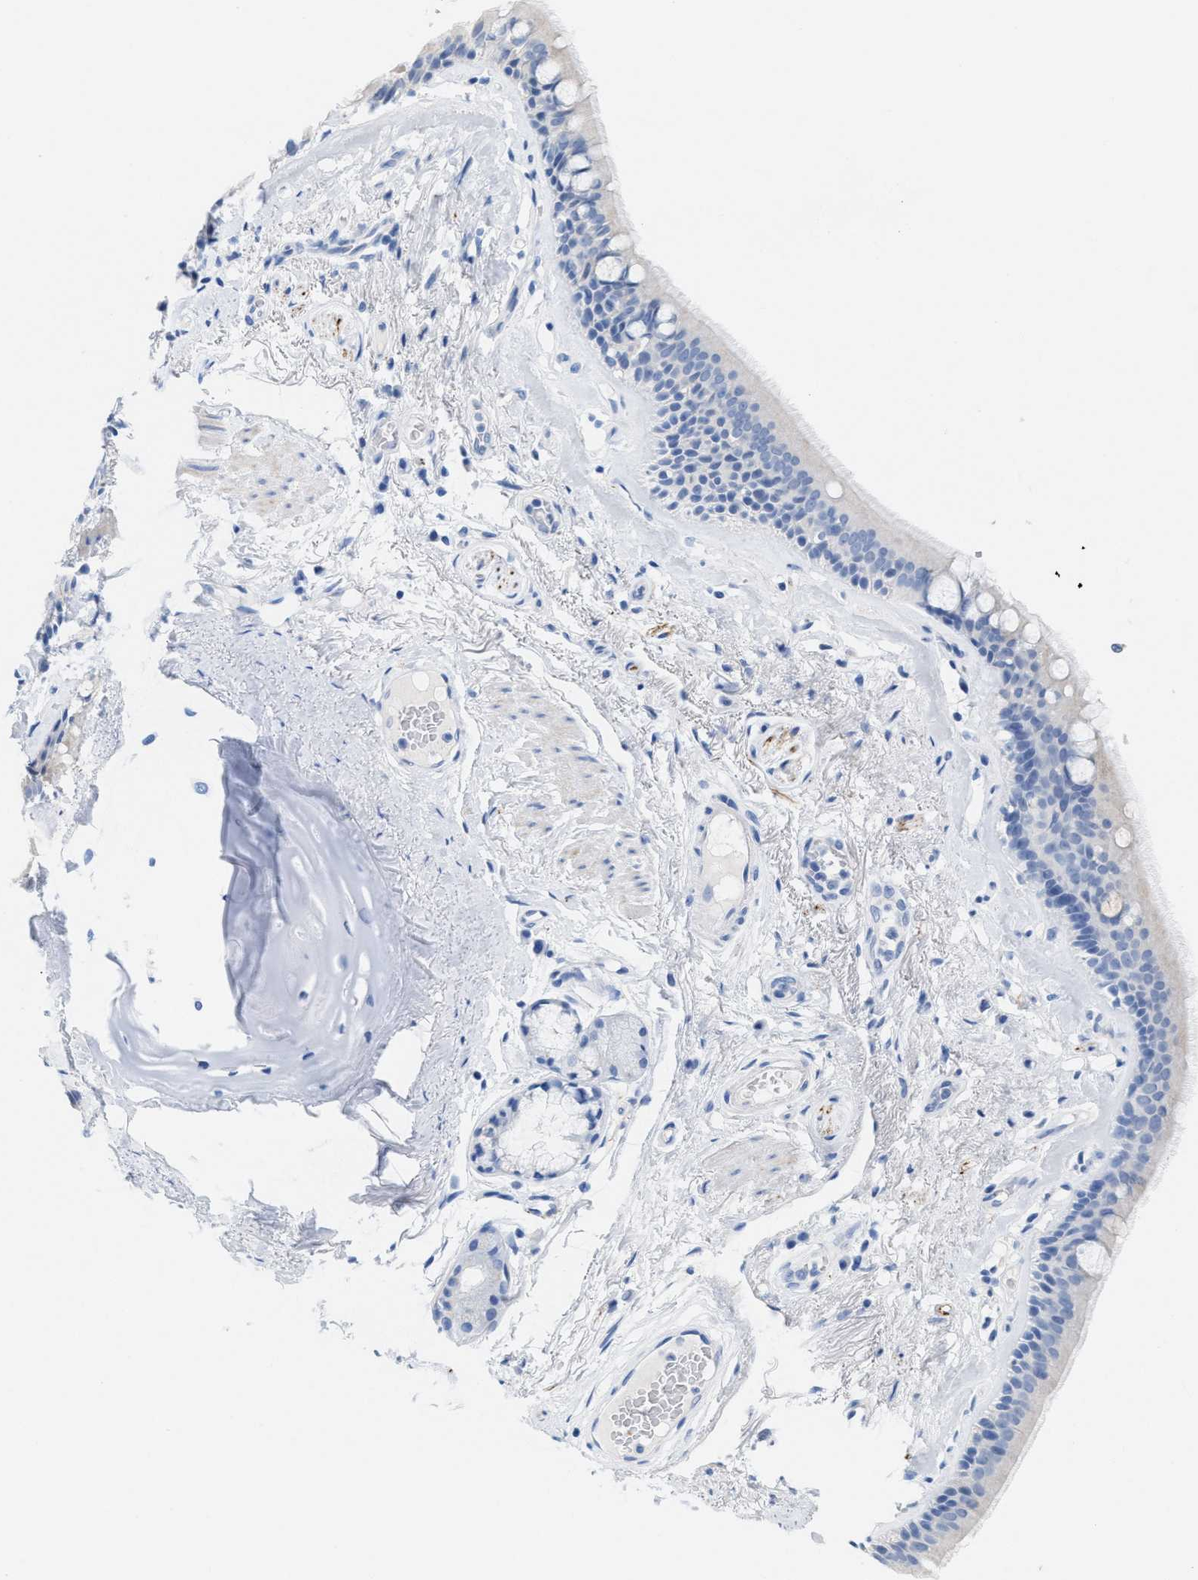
{"staining": {"intensity": "negative", "quantity": "none", "location": "none"}, "tissue": "bronchus", "cell_type": "Respiratory epithelial cells", "image_type": "normal", "snomed": [{"axis": "morphology", "description": "Normal tissue, NOS"}, {"axis": "topography", "description": "Cartilage tissue"}], "caption": "DAB (3,3'-diaminobenzidine) immunohistochemical staining of unremarkable bronchus demonstrates no significant expression in respiratory epithelial cells.", "gene": "ANKFN1", "patient": {"sex": "female", "age": 63}}